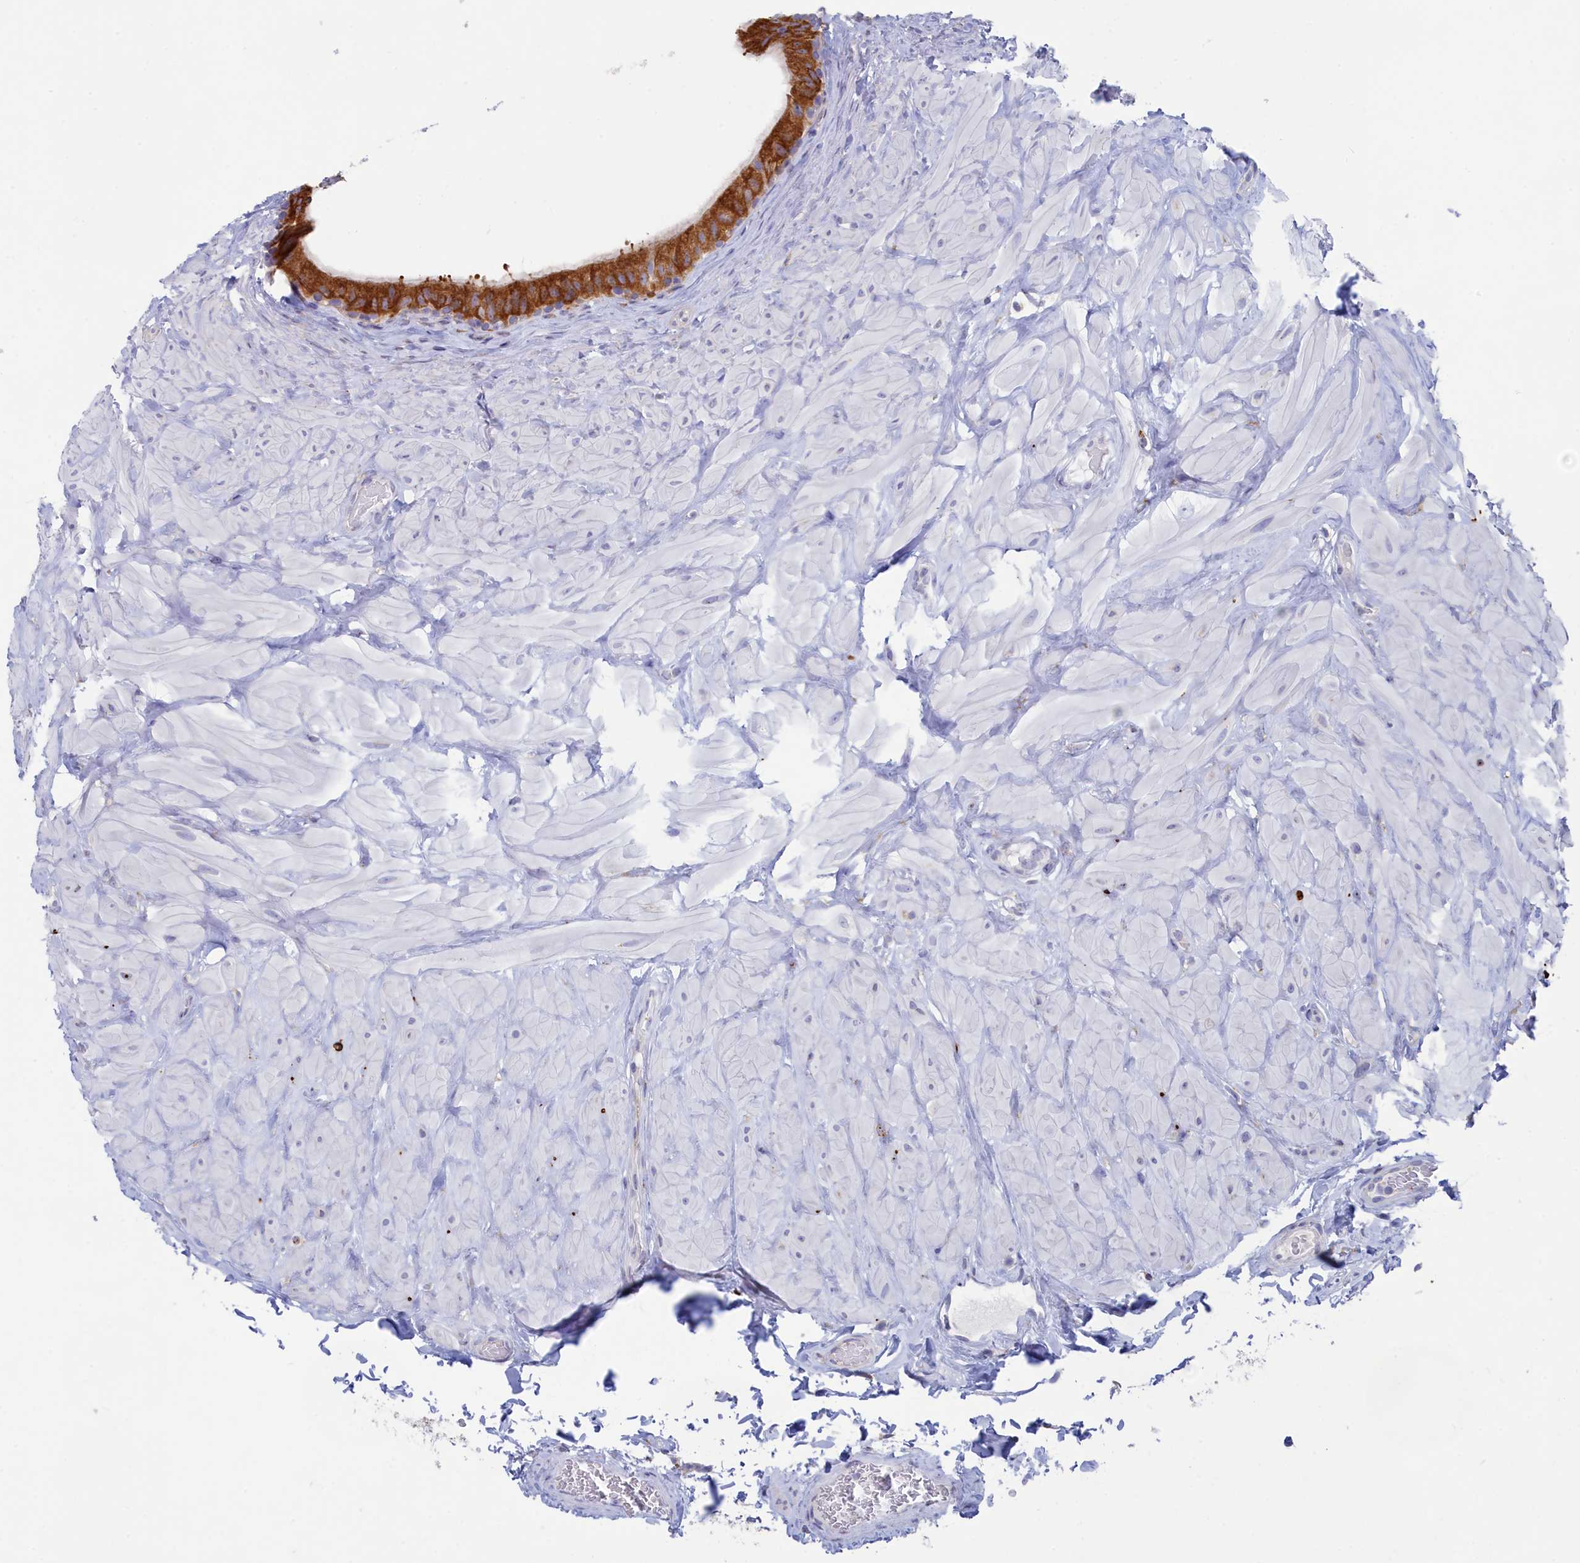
{"staining": {"intensity": "strong", "quantity": "25%-75%", "location": "cytoplasmic/membranous"}, "tissue": "epididymis", "cell_type": "Glandular cells", "image_type": "normal", "snomed": [{"axis": "morphology", "description": "Normal tissue, NOS"}, {"axis": "topography", "description": "Soft tissue"}, {"axis": "topography", "description": "Vascular tissue"}, {"axis": "topography", "description": "Epididymis"}], "caption": "IHC of benign human epididymis reveals high levels of strong cytoplasmic/membranous positivity in approximately 25%-75% of glandular cells. Nuclei are stained in blue.", "gene": "WDR35", "patient": {"sex": "male", "age": 49}}